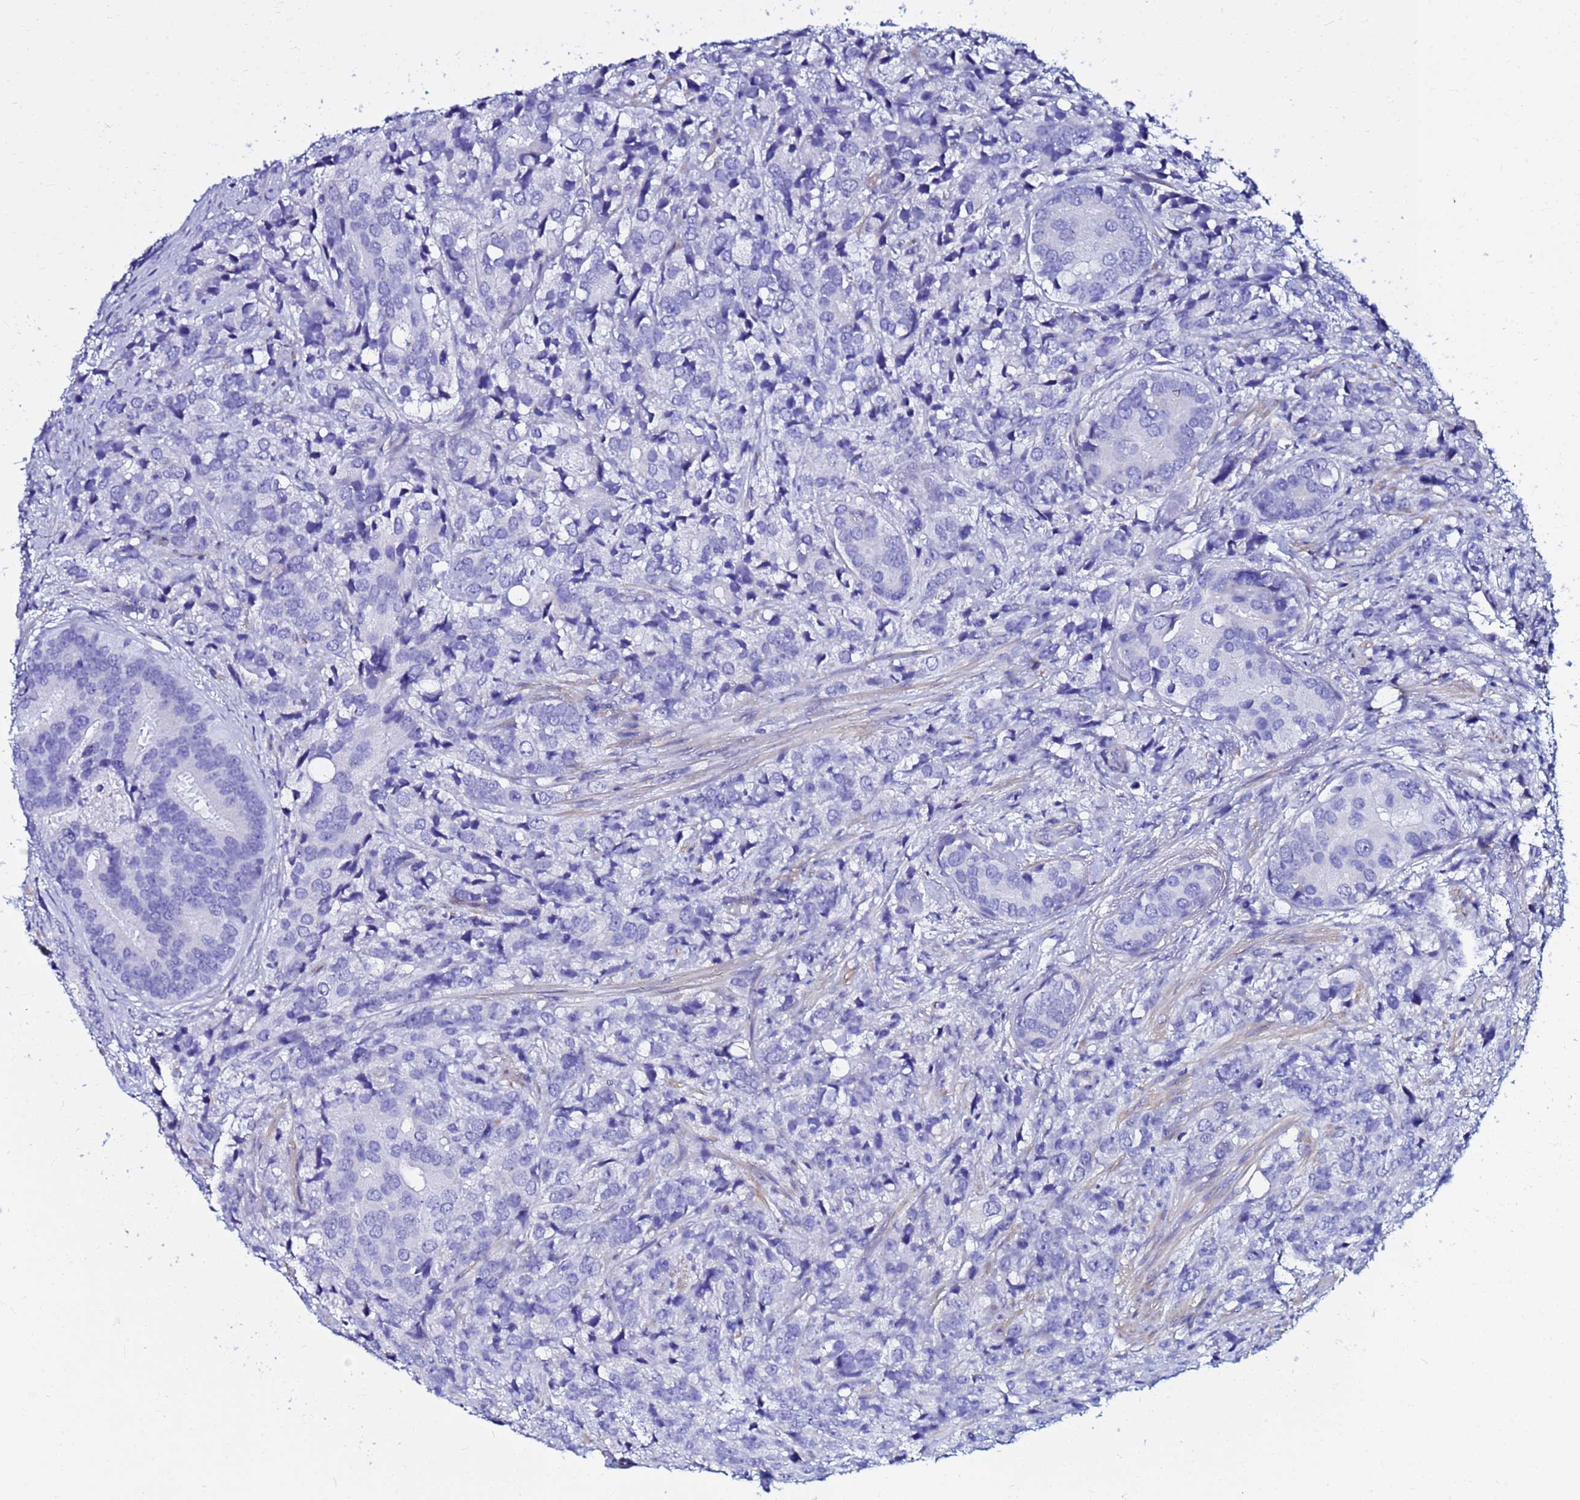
{"staining": {"intensity": "negative", "quantity": "none", "location": "none"}, "tissue": "prostate cancer", "cell_type": "Tumor cells", "image_type": "cancer", "snomed": [{"axis": "morphology", "description": "Adenocarcinoma, High grade"}, {"axis": "topography", "description": "Prostate"}], "caption": "An immunohistochemistry (IHC) image of prostate cancer is shown. There is no staining in tumor cells of prostate cancer.", "gene": "JRKL", "patient": {"sex": "male", "age": 62}}